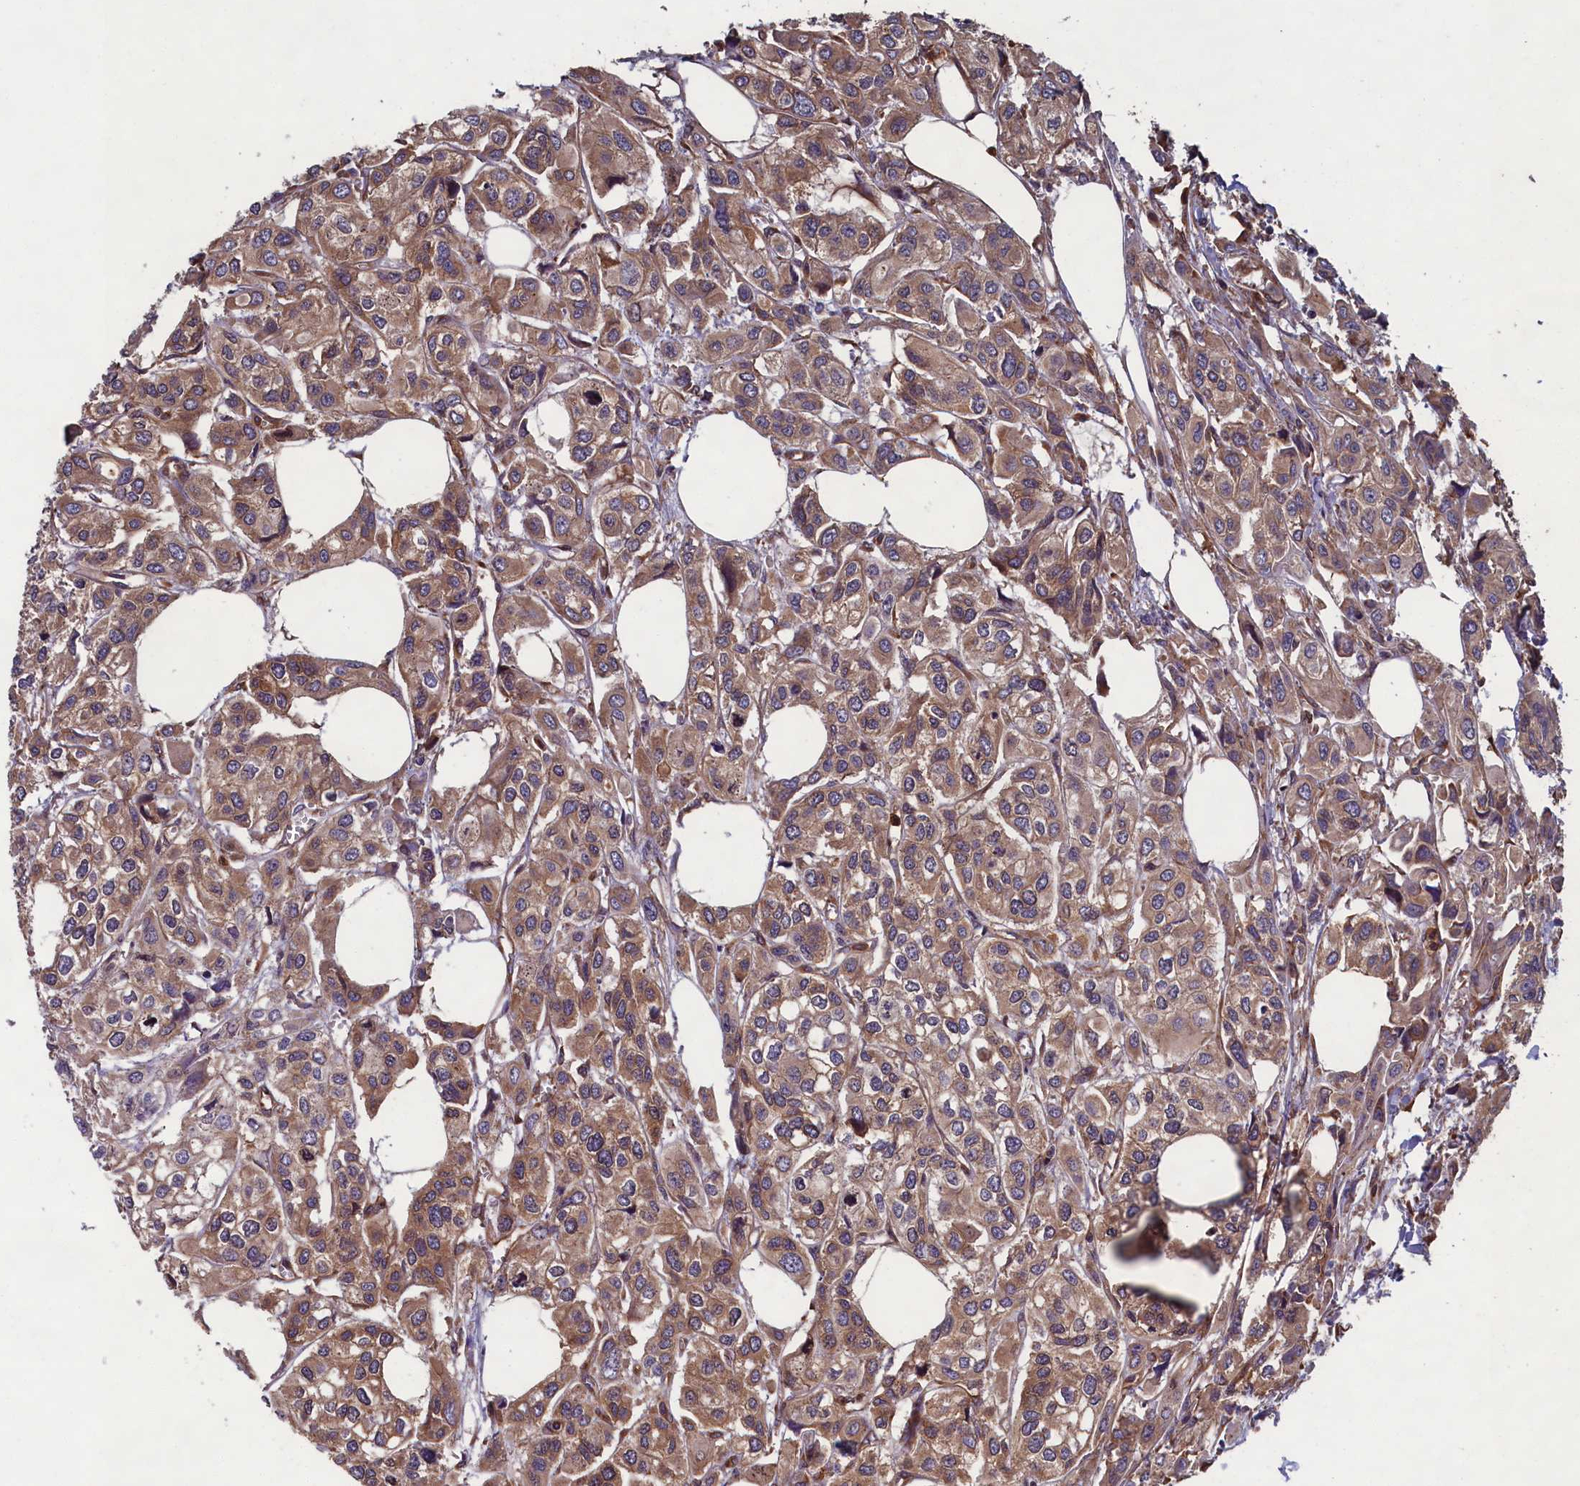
{"staining": {"intensity": "moderate", "quantity": ">75%", "location": "cytoplasmic/membranous"}, "tissue": "urothelial cancer", "cell_type": "Tumor cells", "image_type": "cancer", "snomed": [{"axis": "morphology", "description": "Urothelial carcinoma, High grade"}, {"axis": "topography", "description": "Urinary bladder"}], "caption": "Protein staining by immunohistochemistry (IHC) shows moderate cytoplasmic/membranous staining in about >75% of tumor cells in urothelial cancer.", "gene": "CCDC124", "patient": {"sex": "male", "age": 67}}